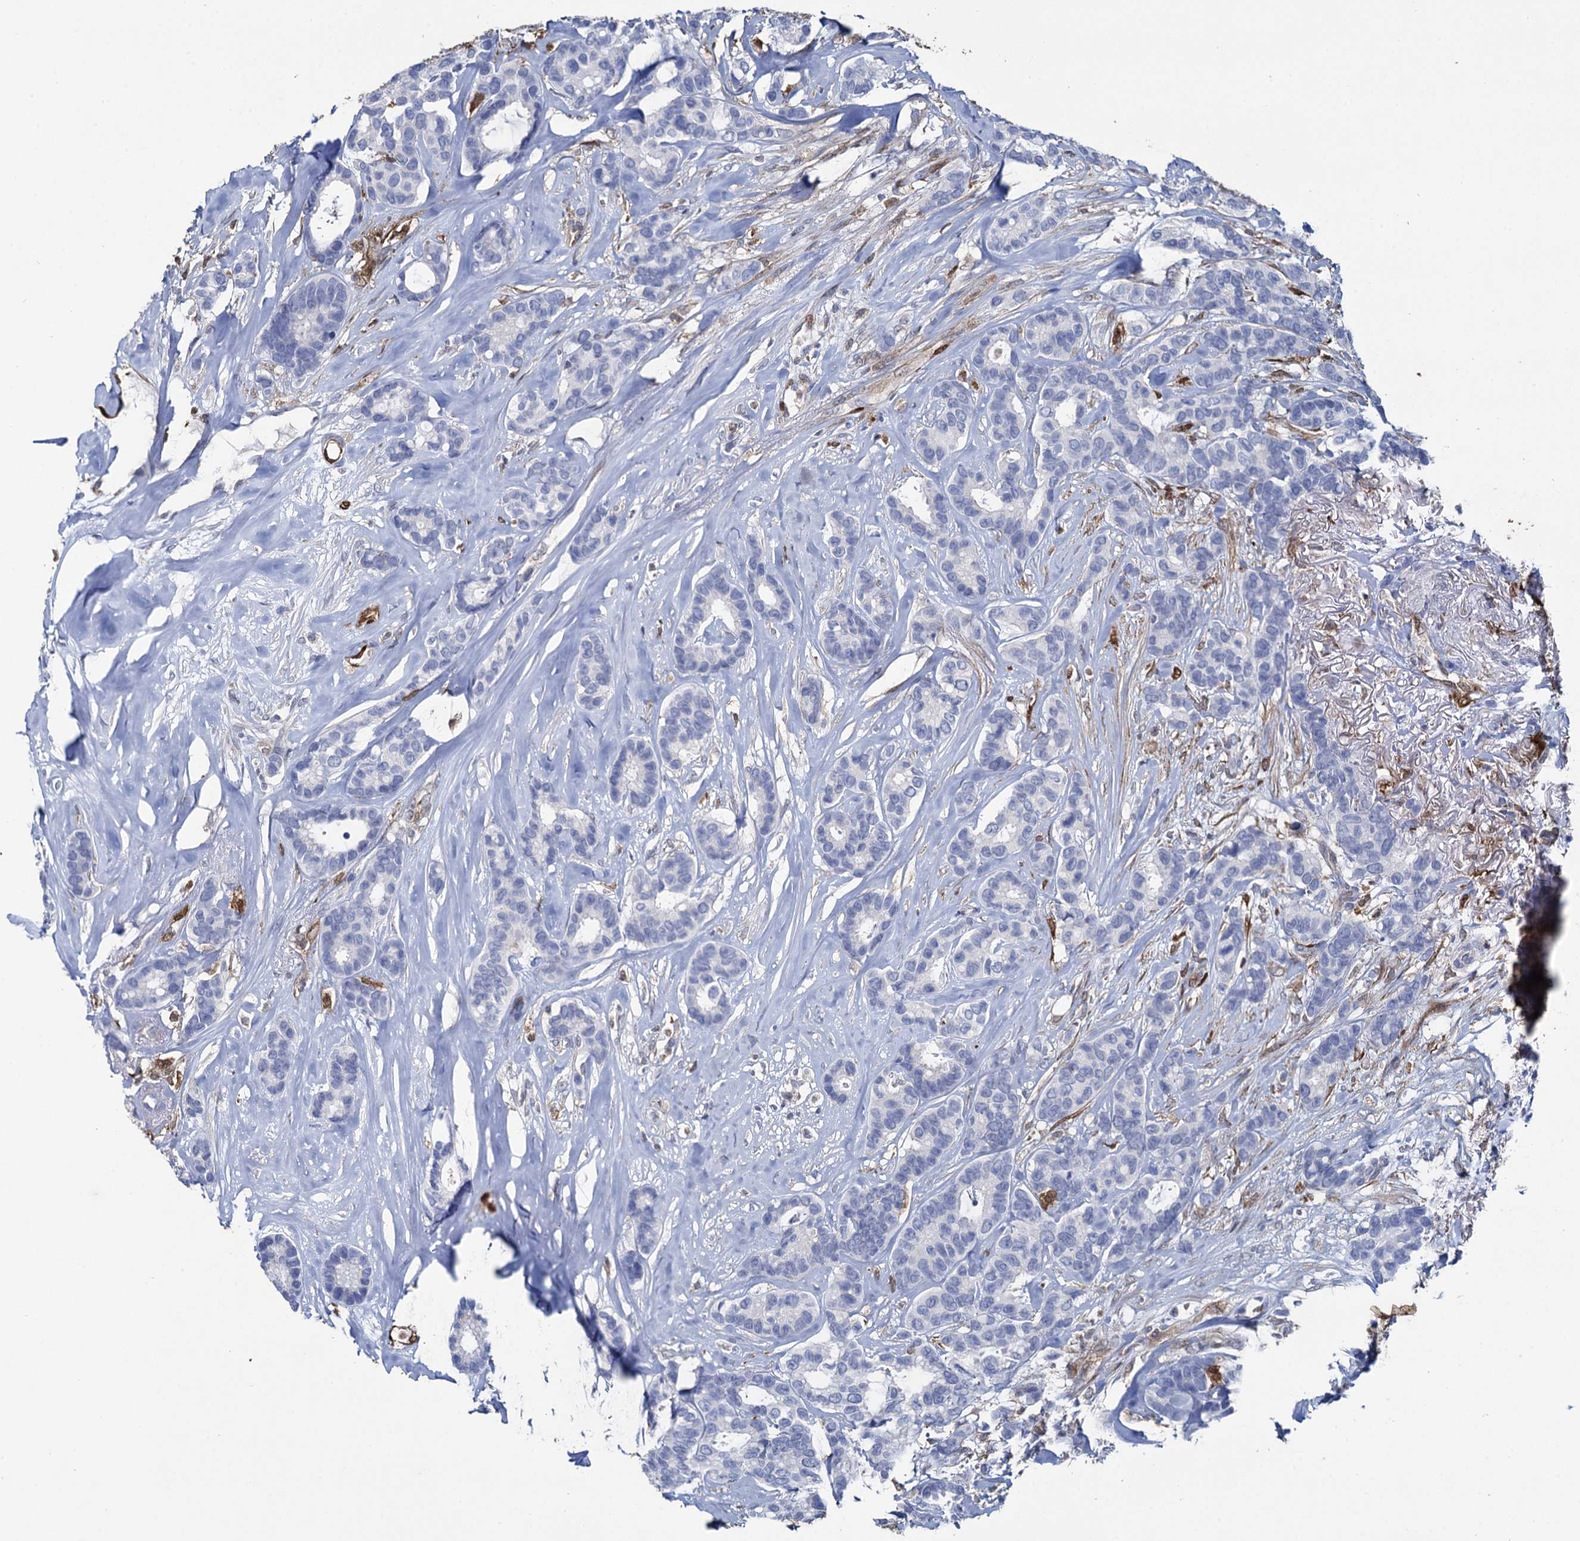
{"staining": {"intensity": "negative", "quantity": "none", "location": "none"}, "tissue": "breast cancer", "cell_type": "Tumor cells", "image_type": "cancer", "snomed": [{"axis": "morphology", "description": "Duct carcinoma"}, {"axis": "topography", "description": "Breast"}], "caption": "Intraductal carcinoma (breast) stained for a protein using immunohistochemistry (IHC) reveals no staining tumor cells.", "gene": "FABP5", "patient": {"sex": "female", "age": 87}}